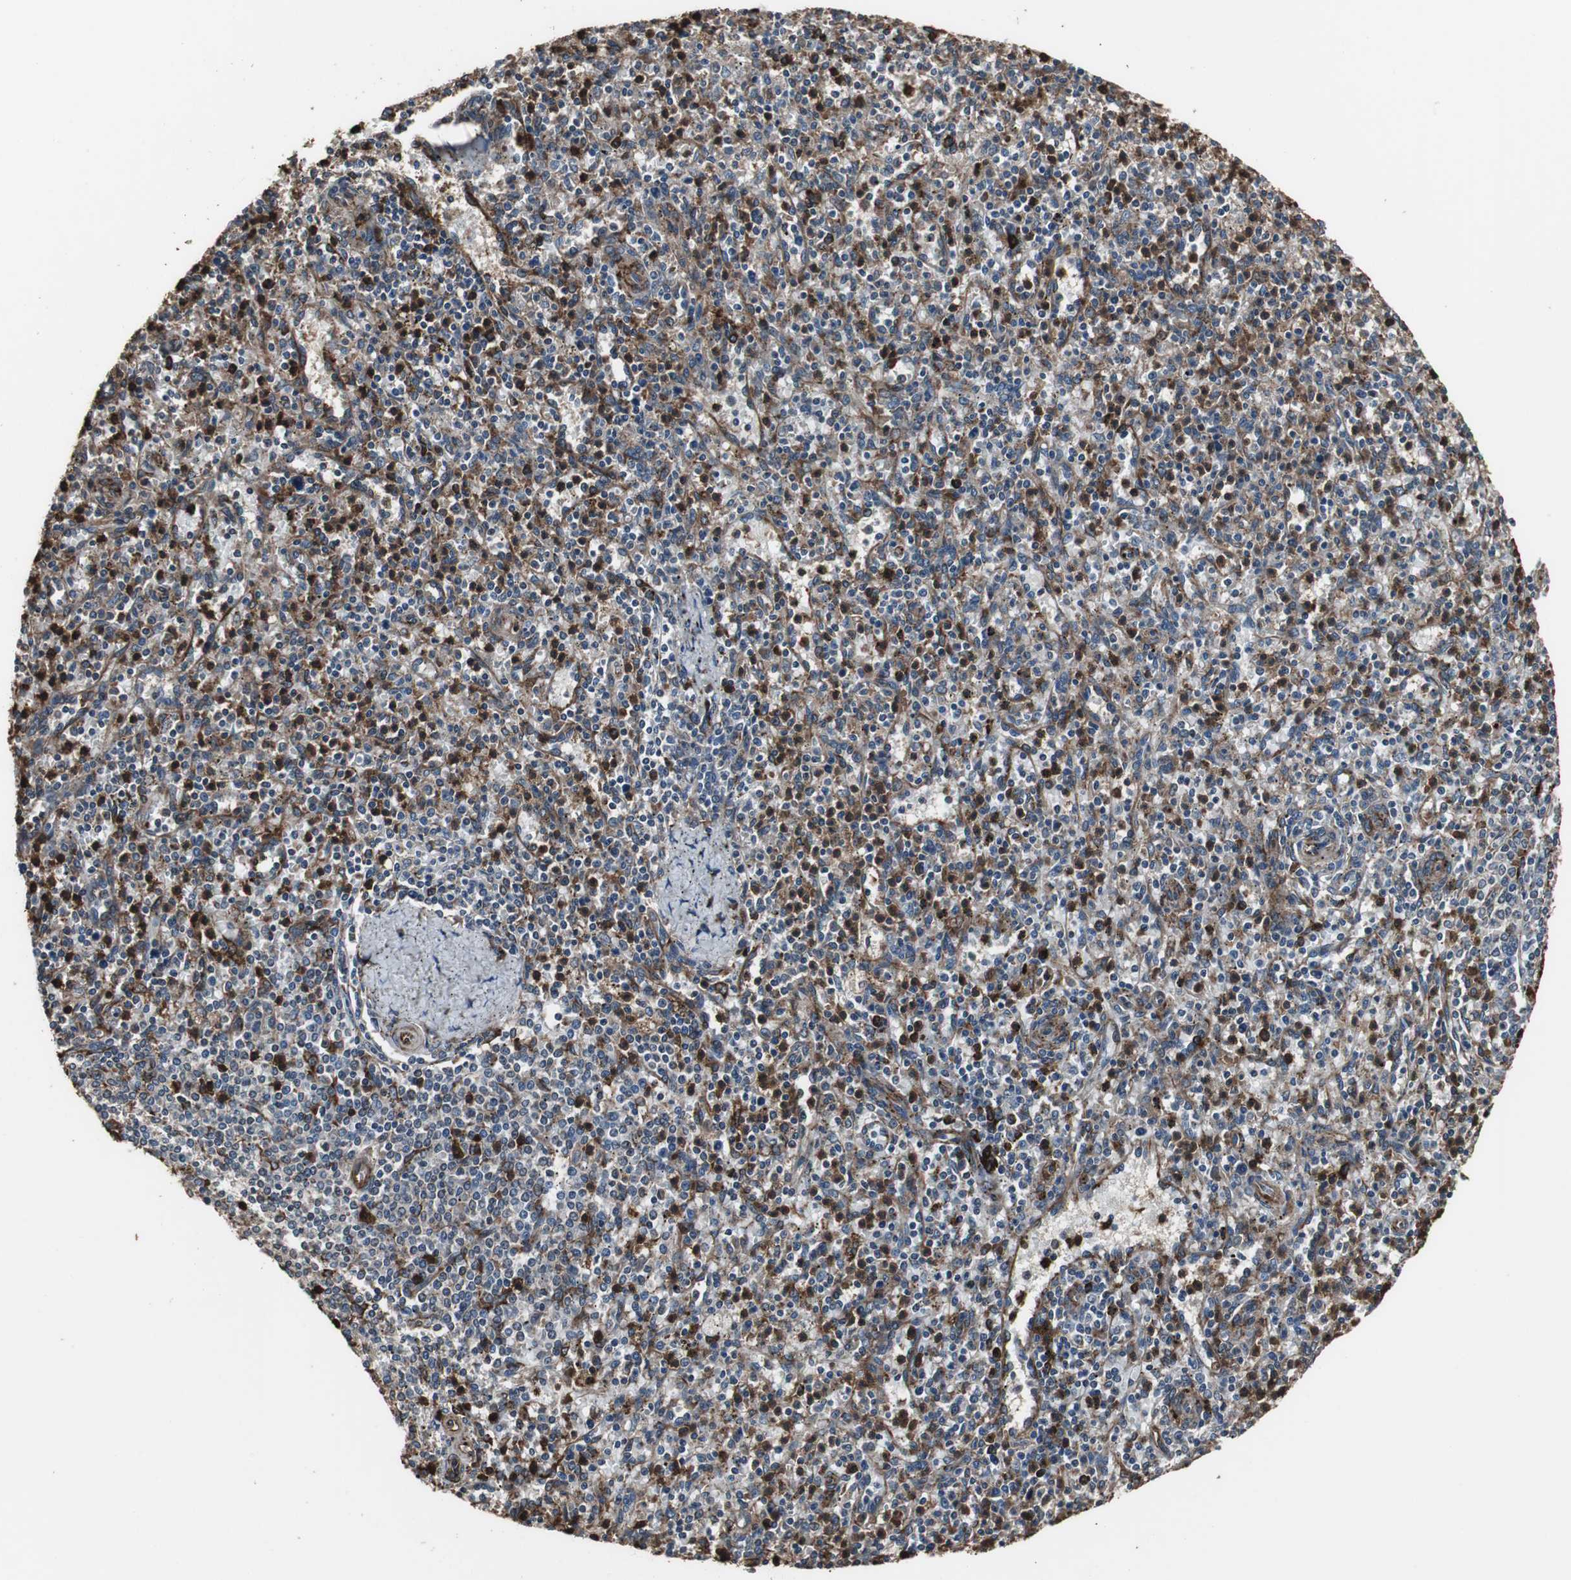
{"staining": {"intensity": "strong", "quantity": "25%-75%", "location": "cytoplasmic/membranous"}, "tissue": "spleen", "cell_type": "Cells in red pulp", "image_type": "normal", "snomed": [{"axis": "morphology", "description": "Normal tissue, NOS"}, {"axis": "topography", "description": "Spleen"}], "caption": "This photomicrograph displays normal spleen stained with IHC to label a protein in brown. The cytoplasmic/membranous of cells in red pulp show strong positivity for the protein. Nuclei are counter-stained blue.", "gene": "CALU", "patient": {"sex": "male", "age": 72}}